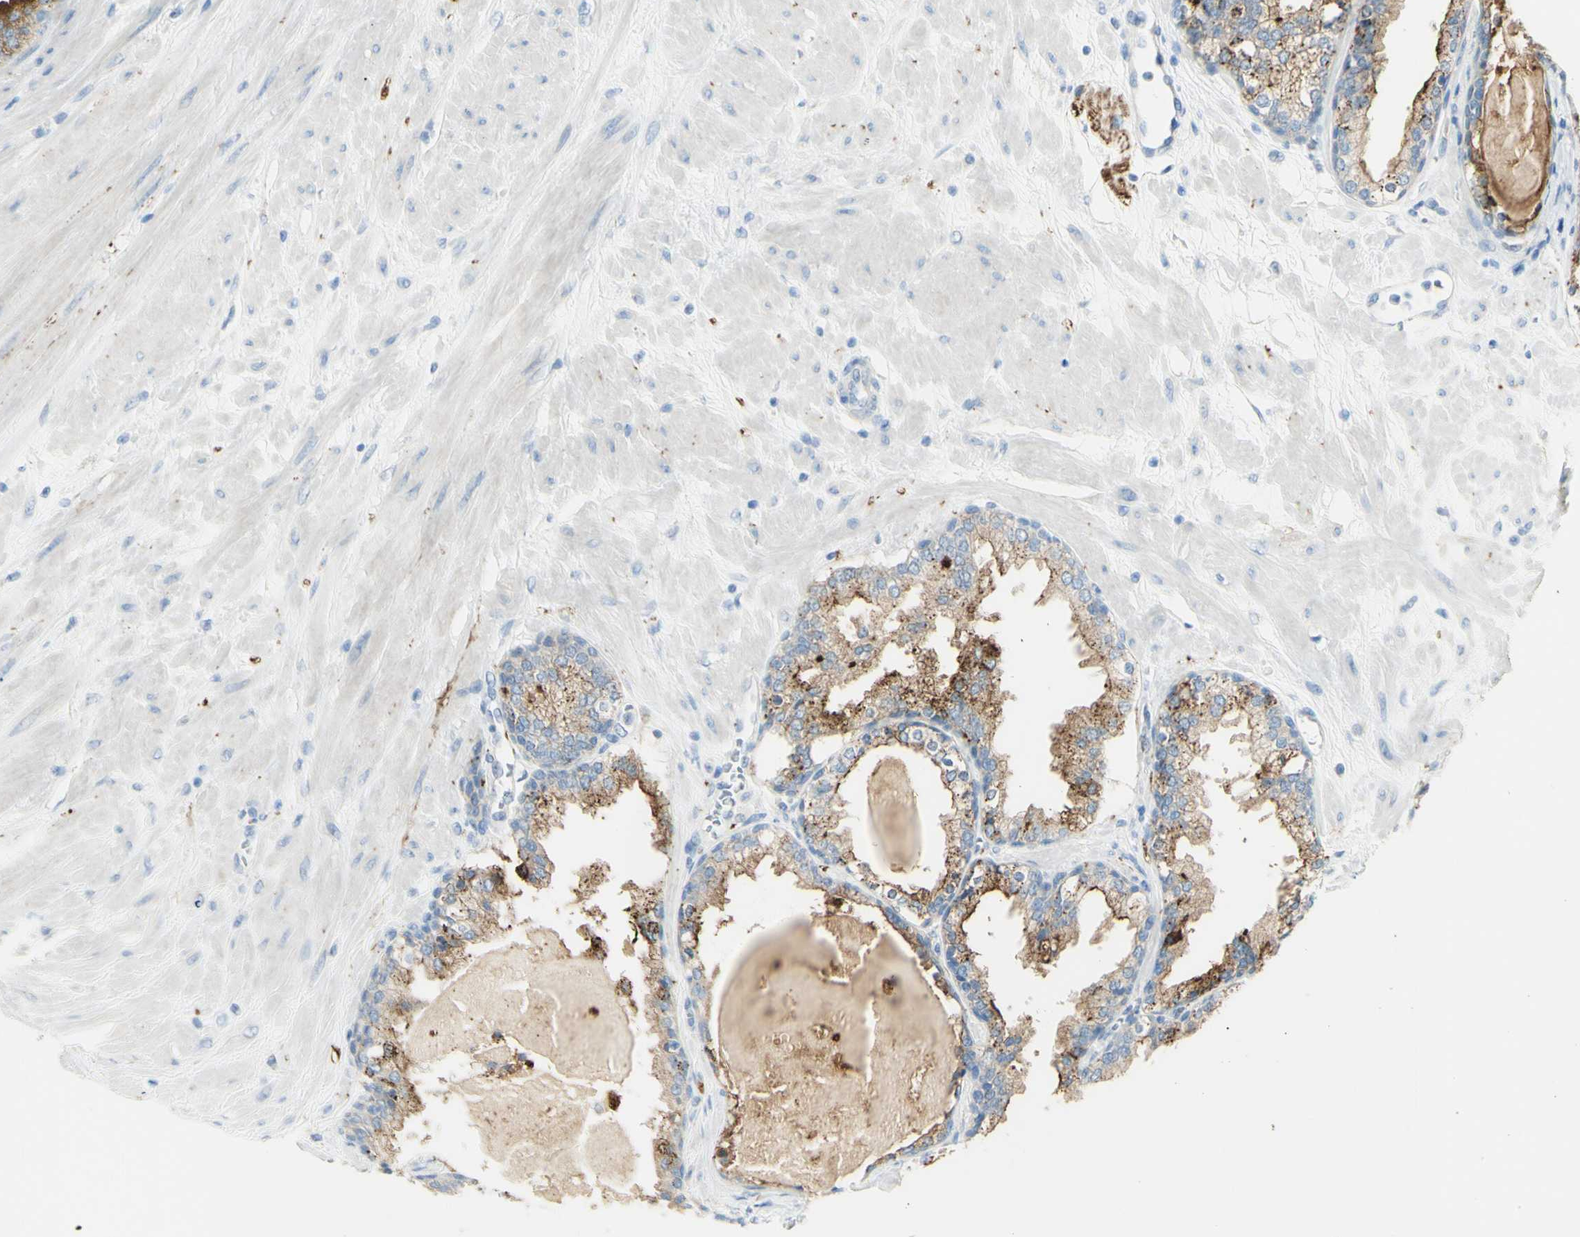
{"staining": {"intensity": "moderate", "quantity": "25%-75%", "location": "cytoplasmic/membranous"}, "tissue": "prostate", "cell_type": "Glandular cells", "image_type": "normal", "snomed": [{"axis": "morphology", "description": "Normal tissue, NOS"}, {"axis": "topography", "description": "Prostate"}], "caption": "DAB immunohistochemical staining of unremarkable prostate shows moderate cytoplasmic/membranous protein positivity in approximately 25%-75% of glandular cells. The staining is performed using DAB (3,3'-diaminobenzidine) brown chromogen to label protein expression. The nuclei are counter-stained blue using hematoxylin.", "gene": "TSPAN1", "patient": {"sex": "male", "age": 51}}